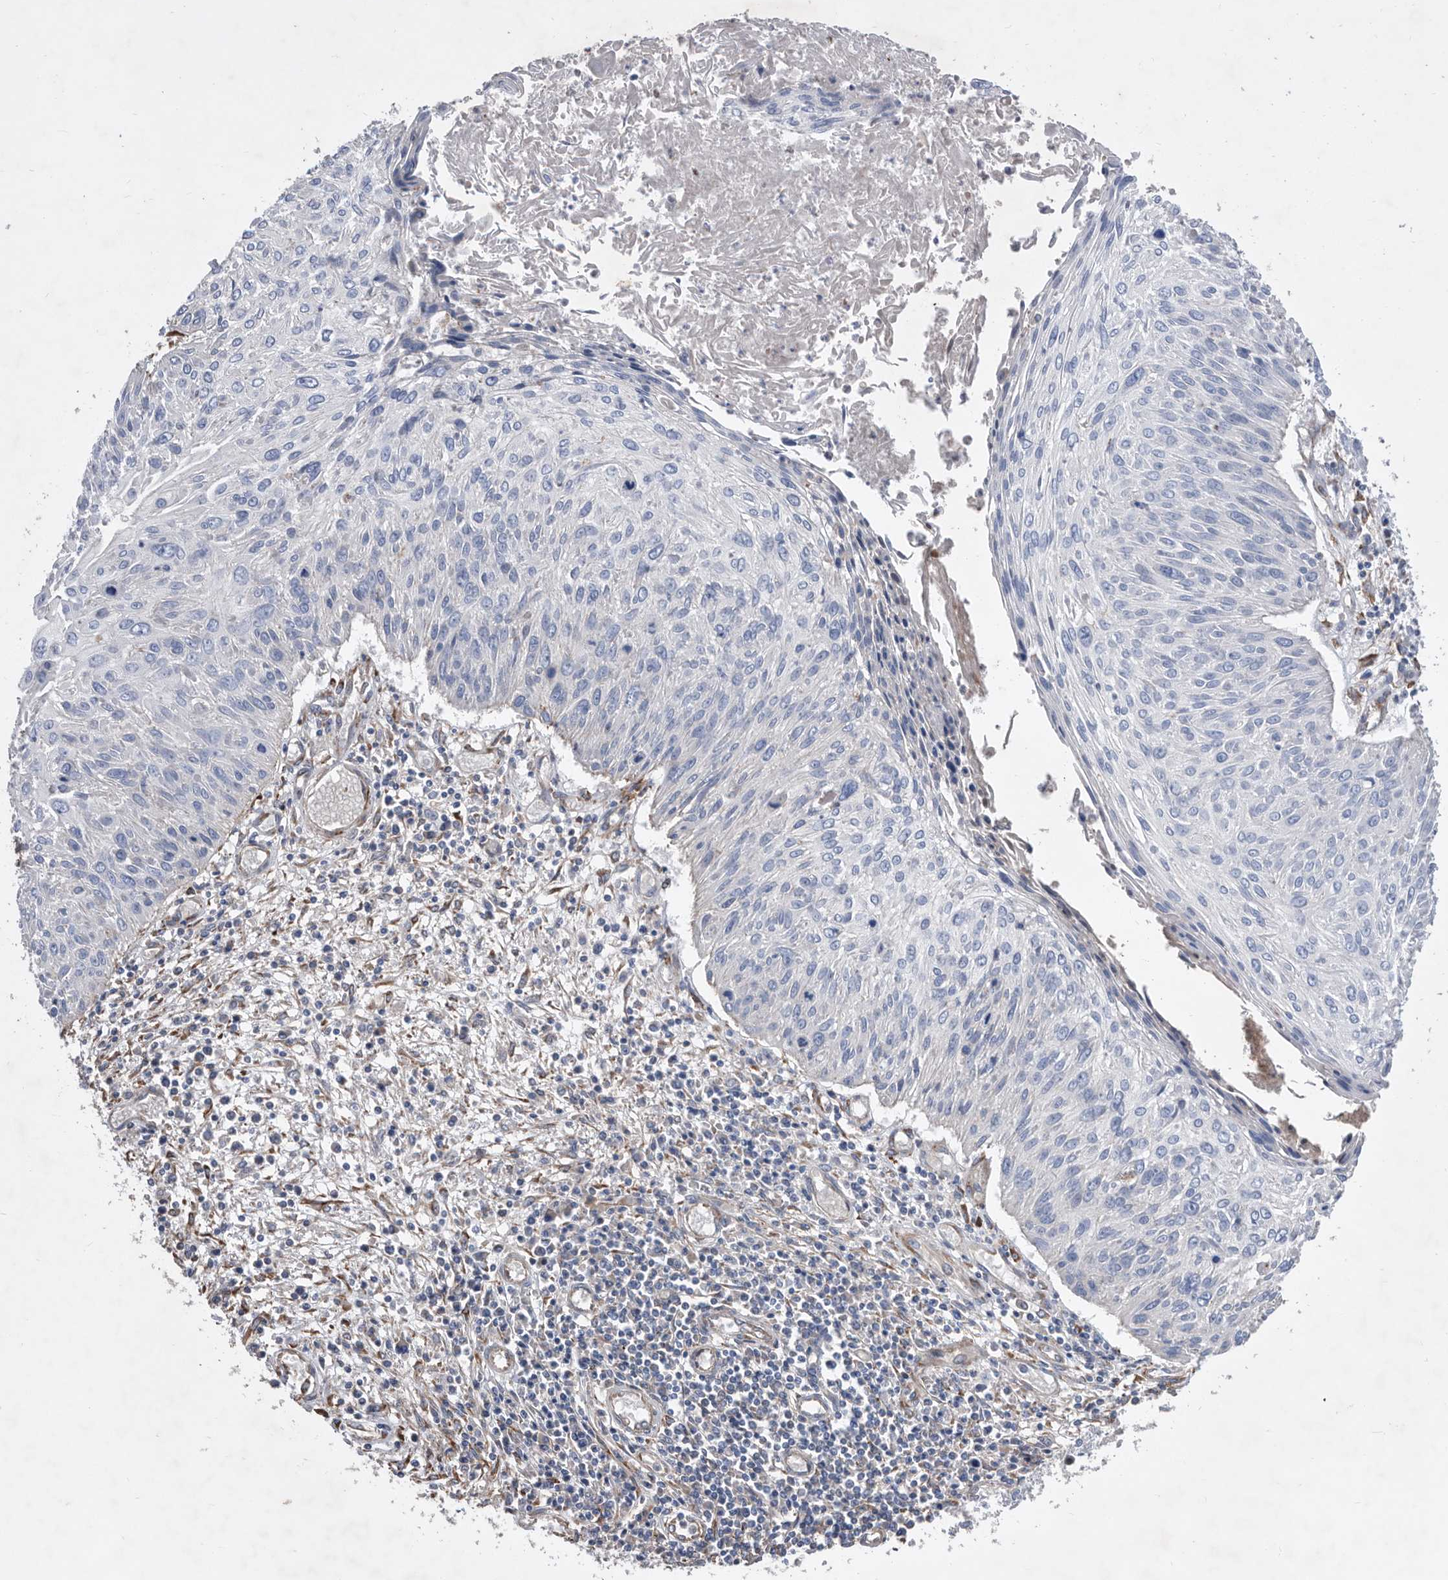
{"staining": {"intensity": "negative", "quantity": "none", "location": "none"}, "tissue": "cervical cancer", "cell_type": "Tumor cells", "image_type": "cancer", "snomed": [{"axis": "morphology", "description": "Squamous cell carcinoma, NOS"}, {"axis": "topography", "description": "Cervix"}], "caption": "DAB (3,3'-diaminobenzidine) immunohistochemical staining of cervical squamous cell carcinoma shows no significant positivity in tumor cells.", "gene": "ATP13A3", "patient": {"sex": "female", "age": 51}}